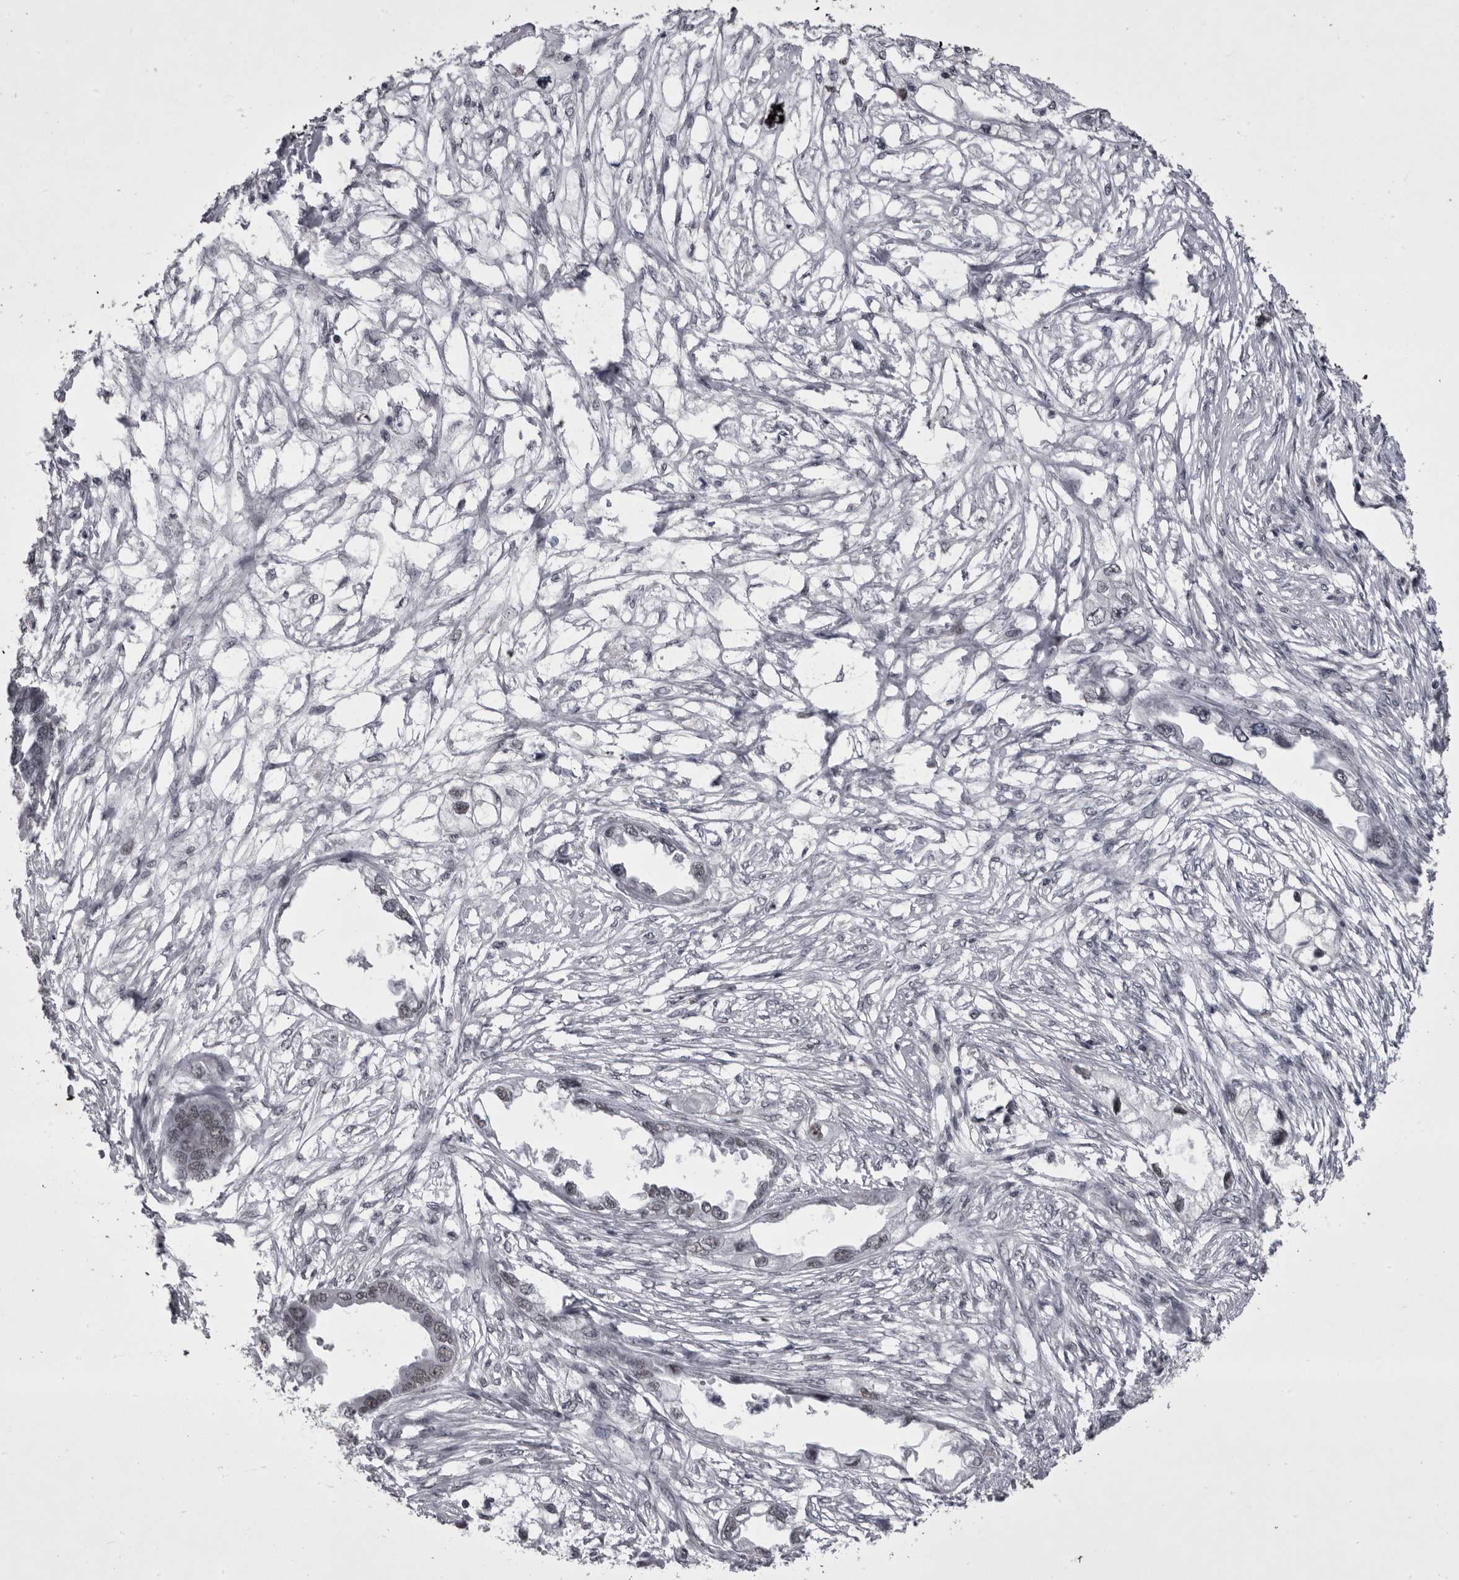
{"staining": {"intensity": "negative", "quantity": "none", "location": "none"}, "tissue": "endometrial cancer", "cell_type": "Tumor cells", "image_type": "cancer", "snomed": [{"axis": "morphology", "description": "Adenocarcinoma, NOS"}, {"axis": "morphology", "description": "Adenocarcinoma, metastatic, NOS"}, {"axis": "topography", "description": "Adipose tissue"}, {"axis": "topography", "description": "Endometrium"}], "caption": "This is an IHC histopathology image of human endometrial metastatic adenocarcinoma. There is no positivity in tumor cells.", "gene": "PRPF3", "patient": {"sex": "female", "age": 67}}